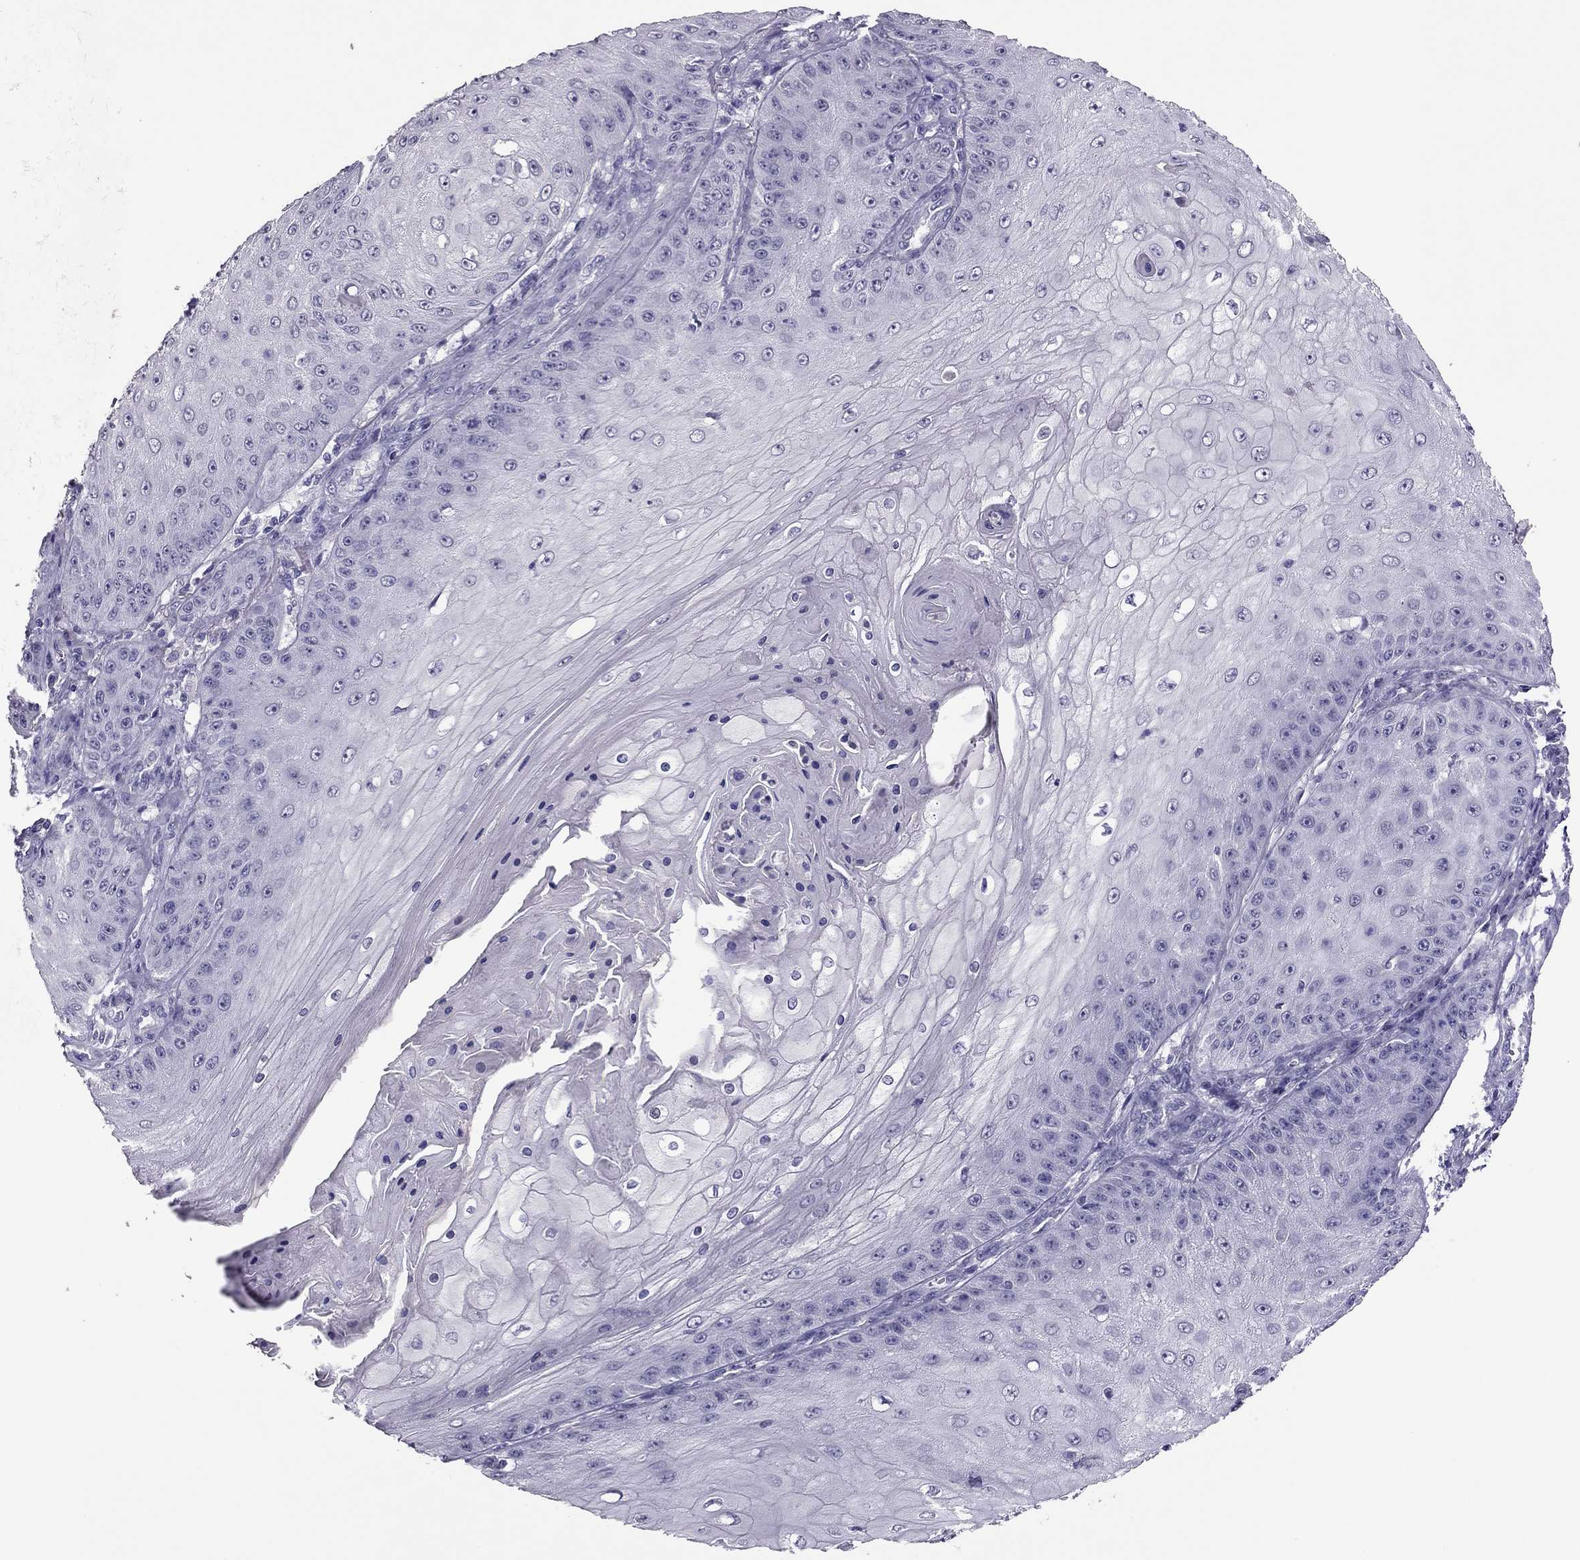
{"staining": {"intensity": "negative", "quantity": "none", "location": "none"}, "tissue": "skin cancer", "cell_type": "Tumor cells", "image_type": "cancer", "snomed": [{"axis": "morphology", "description": "Squamous cell carcinoma, NOS"}, {"axis": "topography", "description": "Skin"}], "caption": "A histopathology image of skin cancer (squamous cell carcinoma) stained for a protein demonstrates no brown staining in tumor cells.", "gene": "RHO", "patient": {"sex": "male", "age": 70}}